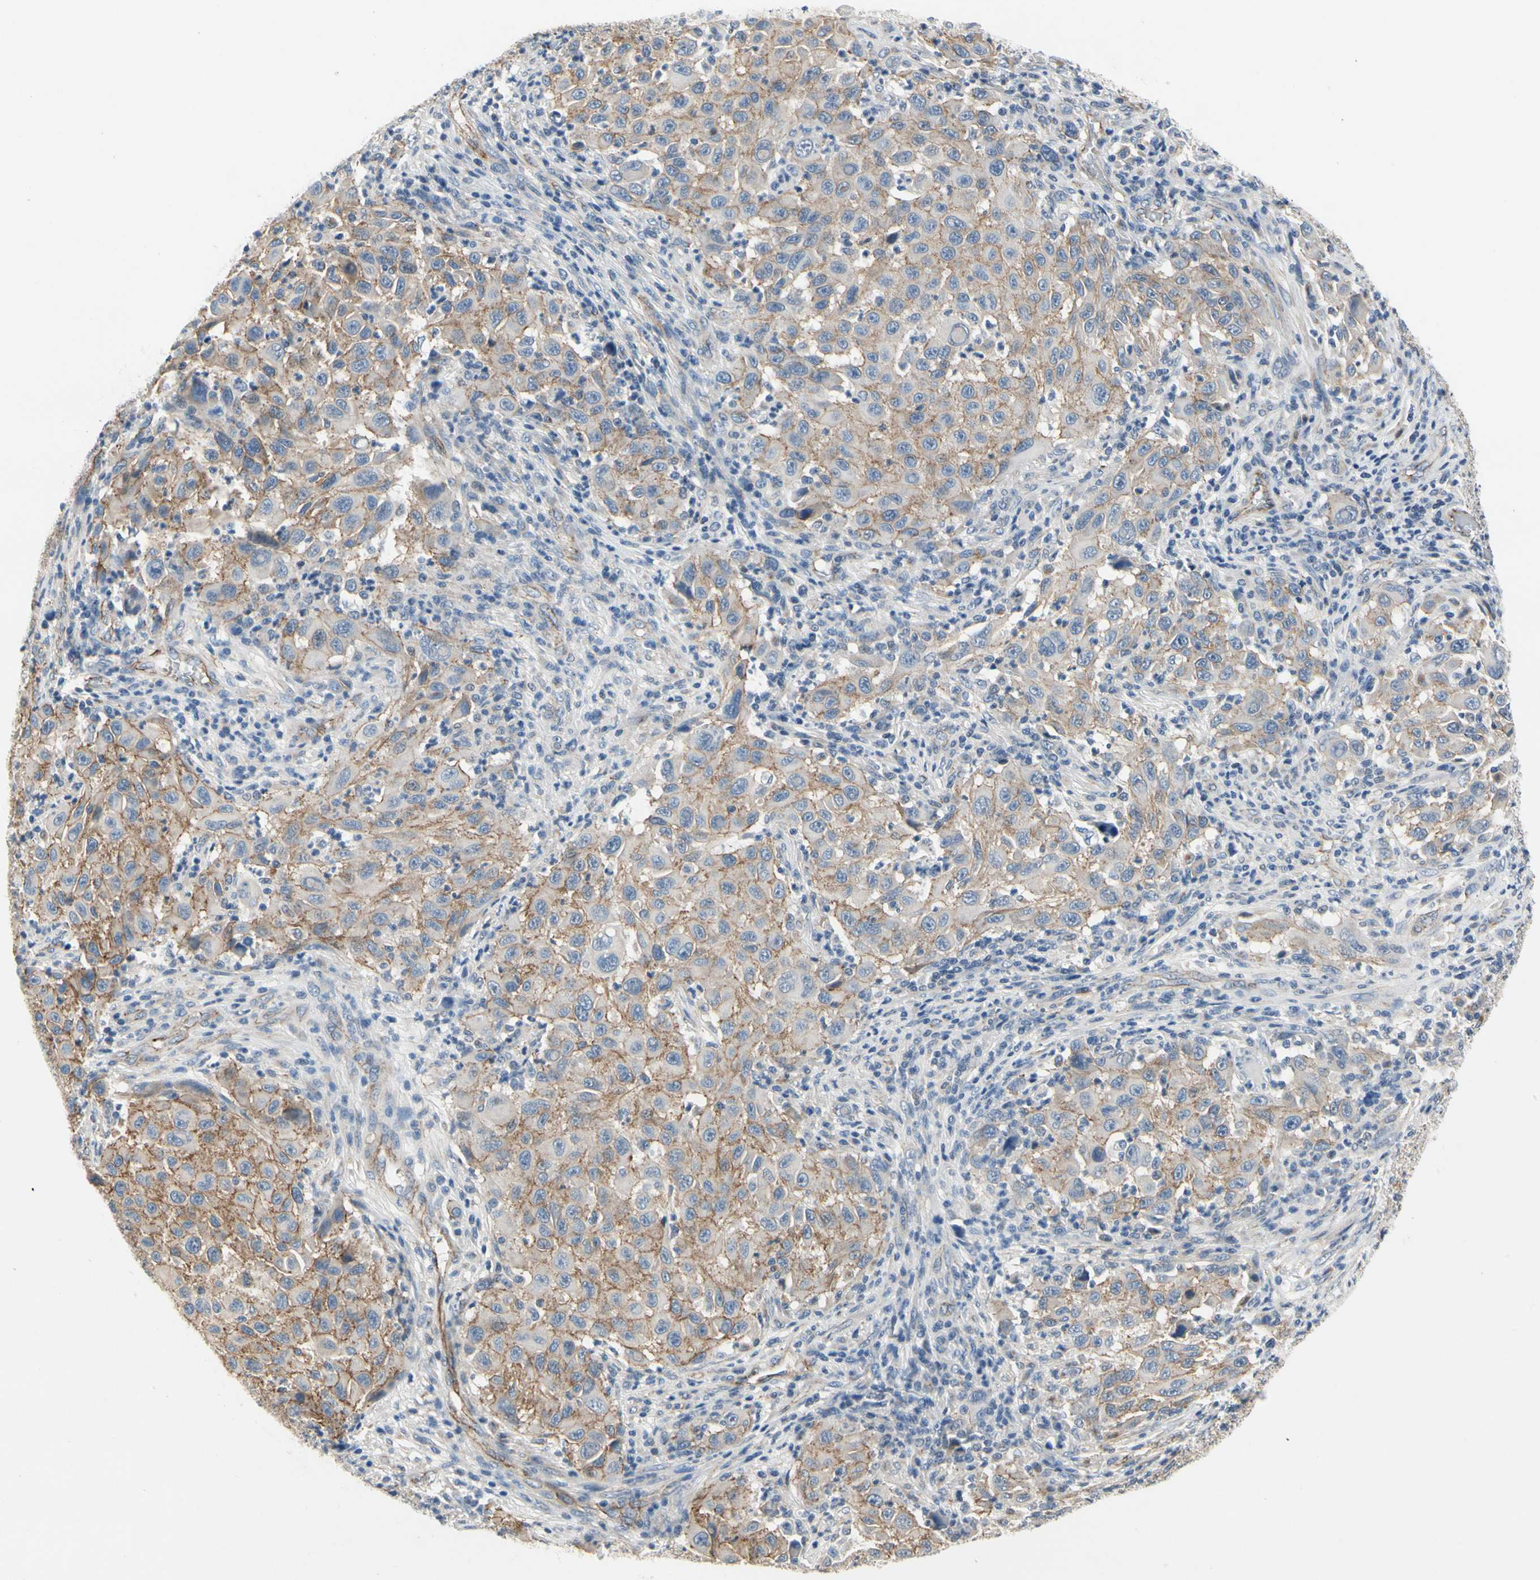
{"staining": {"intensity": "weak", "quantity": "<25%", "location": "cytoplasmic/membranous"}, "tissue": "melanoma", "cell_type": "Tumor cells", "image_type": "cancer", "snomed": [{"axis": "morphology", "description": "Malignant melanoma, Metastatic site"}, {"axis": "topography", "description": "Lymph node"}], "caption": "IHC histopathology image of neoplastic tissue: human melanoma stained with DAB (3,3'-diaminobenzidine) shows no significant protein expression in tumor cells.", "gene": "LGR6", "patient": {"sex": "male", "age": 61}}